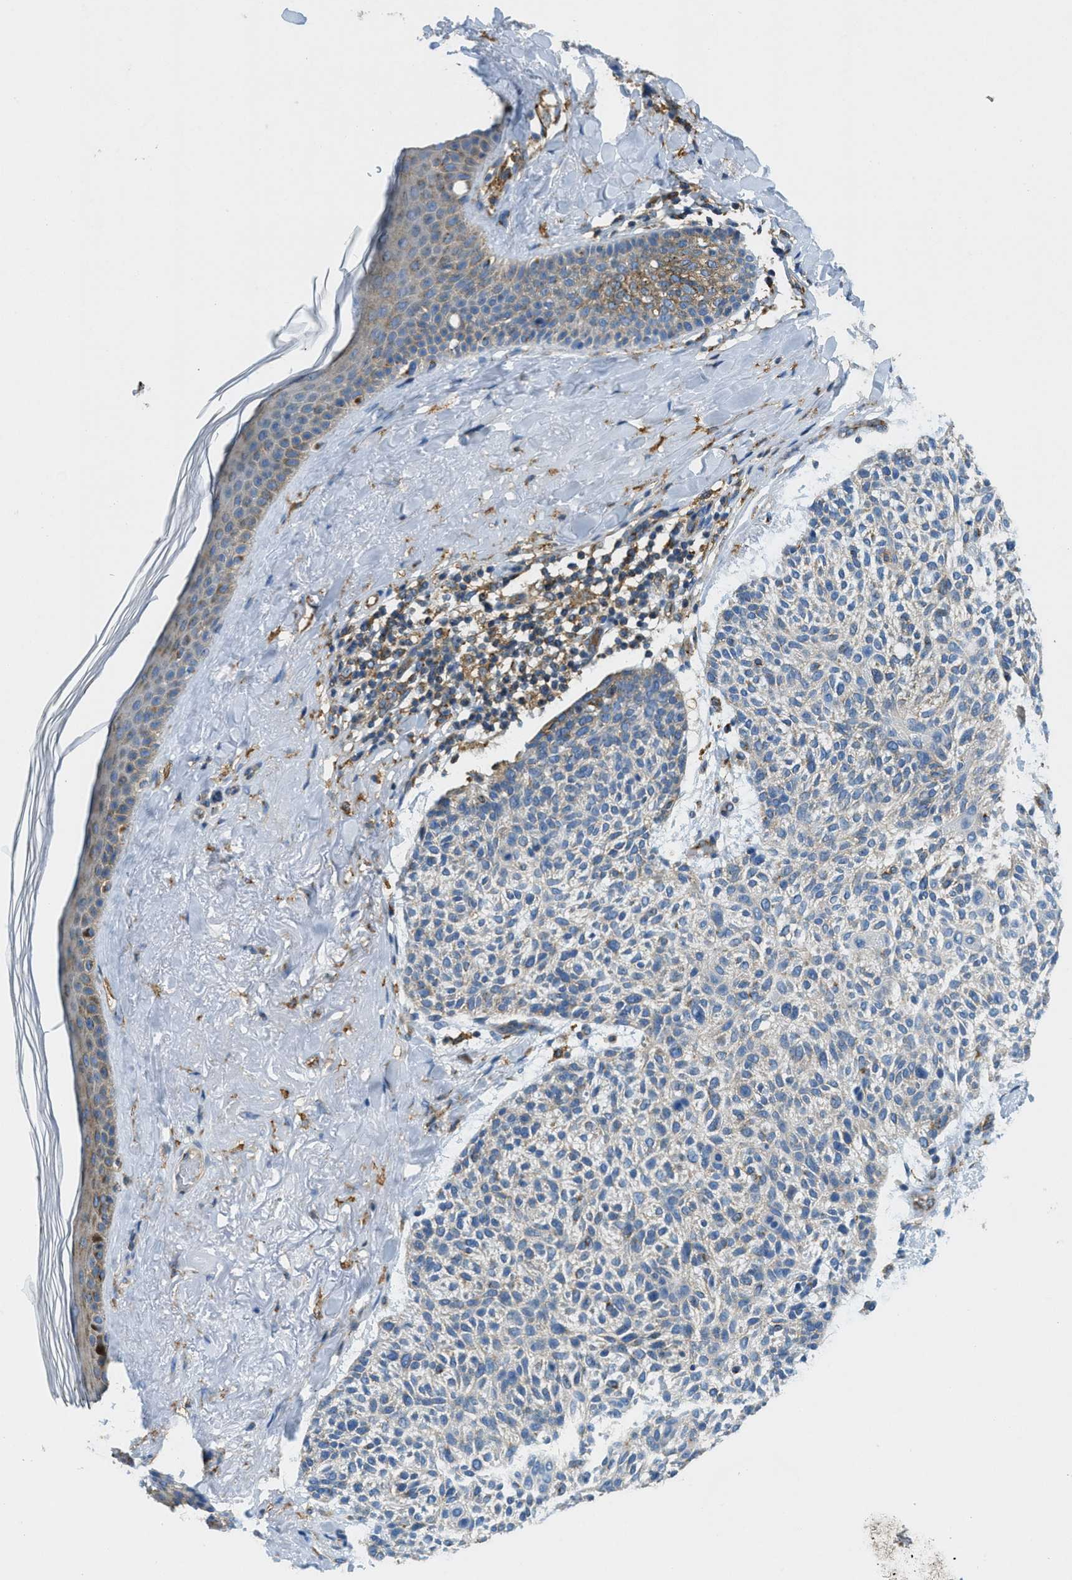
{"staining": {"intensity": "weak", "quantity": "<25%", "location": "cytoplasmic/membranous"}, "tissue": "skin cancer", "cell_type": "Tumor cells", "image_type": "cancer", "snomed": [{"axis": "morphology", "description": "Normal tissue, NOS"}, {"axis": "morphology", "description": "Basal cell carcinoma"}, {"axis": "topography", "description": "Skin"}], "caption": "Immunohistochemistry micrograph of neoplastic tissue: skin basal cell carcinoma stained with DAB displays no significant protein staining in tumor cells. (Stains: DAB immunohistochemistry (IHC) with hematoxylin counter stain, Microscopy: brightfield microscopy at high magnification).", "gene": "AP2B1", "patient": {"sex": "female", "age": 70}}